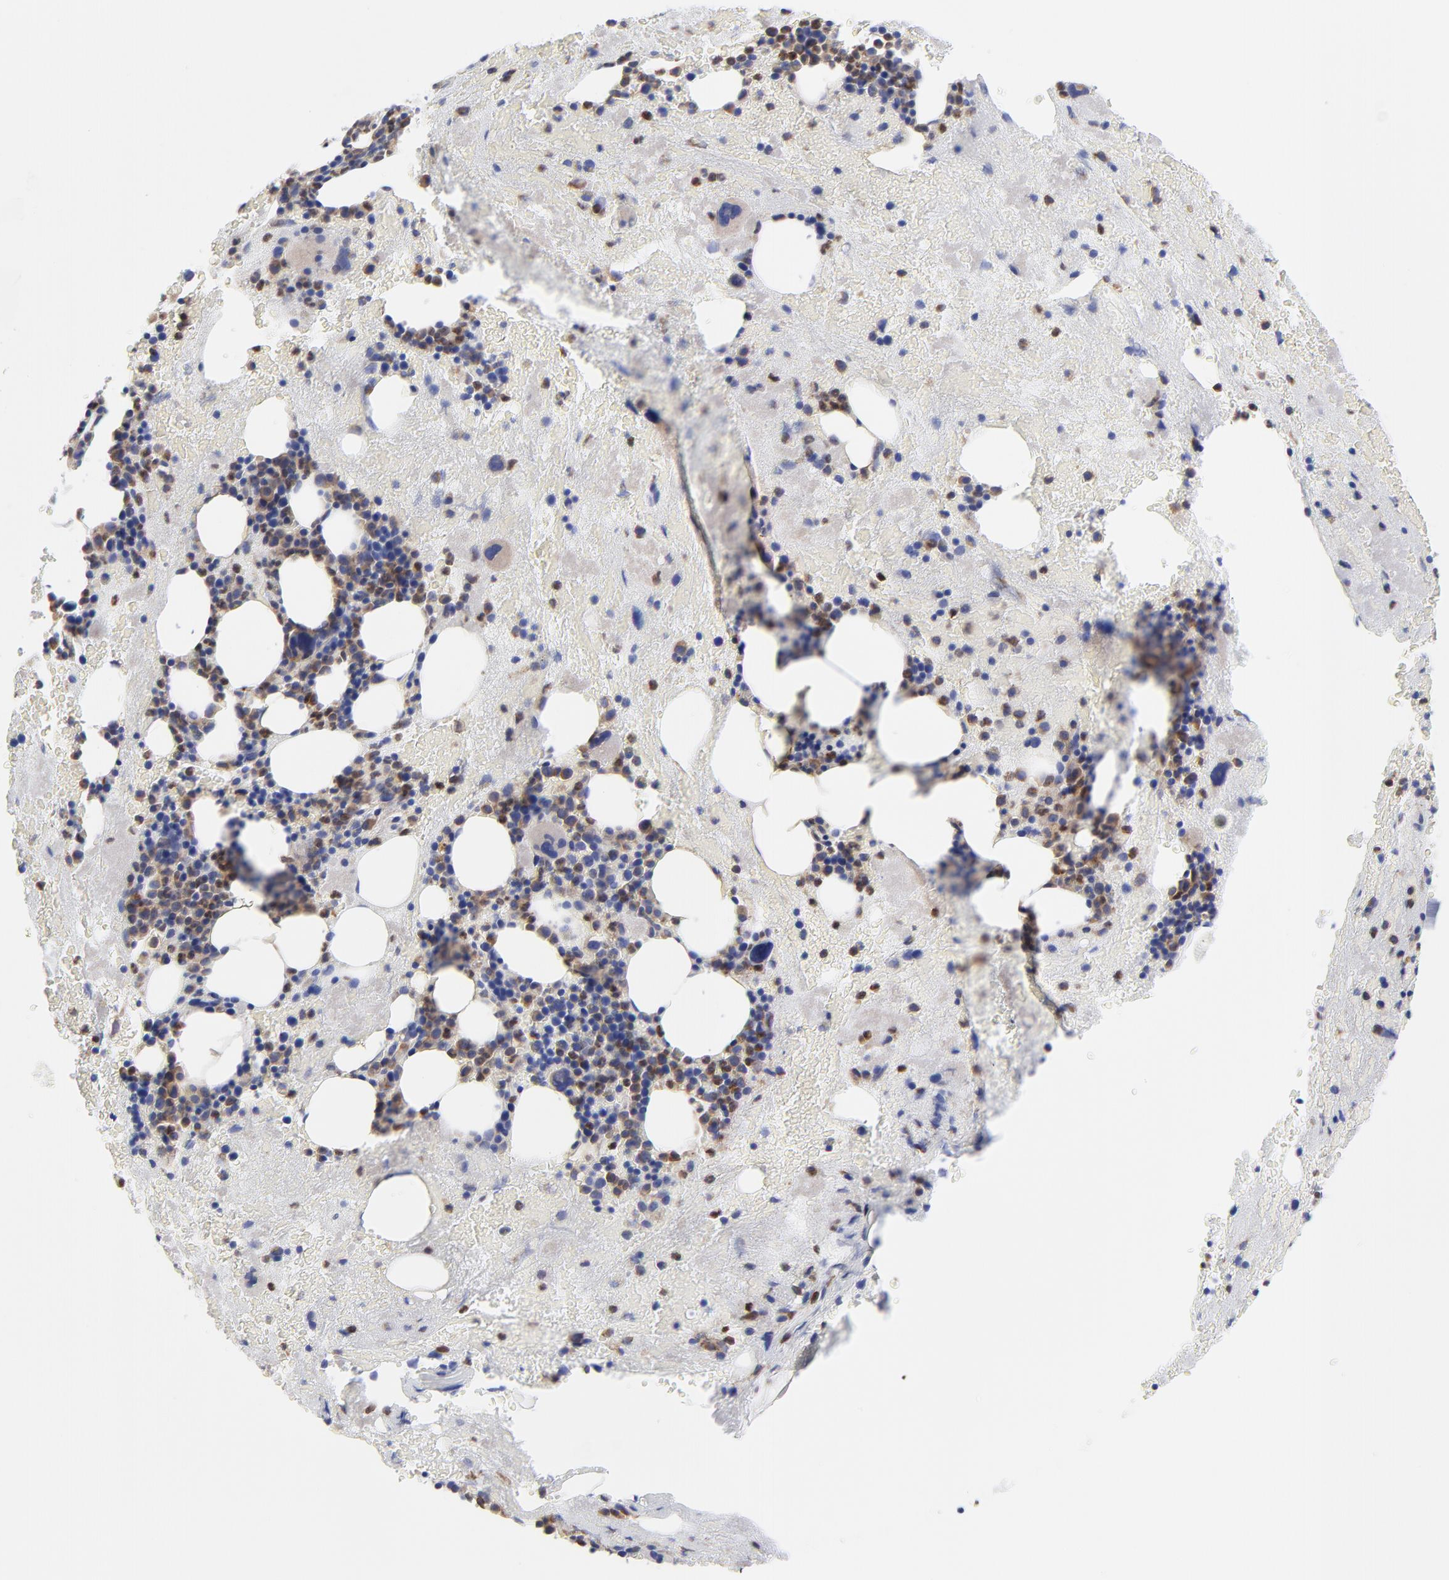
{"staining": {"intensity": "moderate", "quantity": "25%-75%", "location": "cytoplasmic/membranous"}, "tissue": "bone marrow", "cell_type": "Hematopoietic cells", "image_type": "normal", "snomed": [{"axis": "morphology", "description": "Normal tissue, NOS"}, {"axis": "topography", "description": "Bone marrow"}], "caption": "Hematopoietic cells demonstrate moderate cytoplasmic/membranous positivity in approximately 25%-75% of cells in unremarkable bone marrow.", "gene": "MOSPD2", "patient": {"sex": "male", "age": 76}}